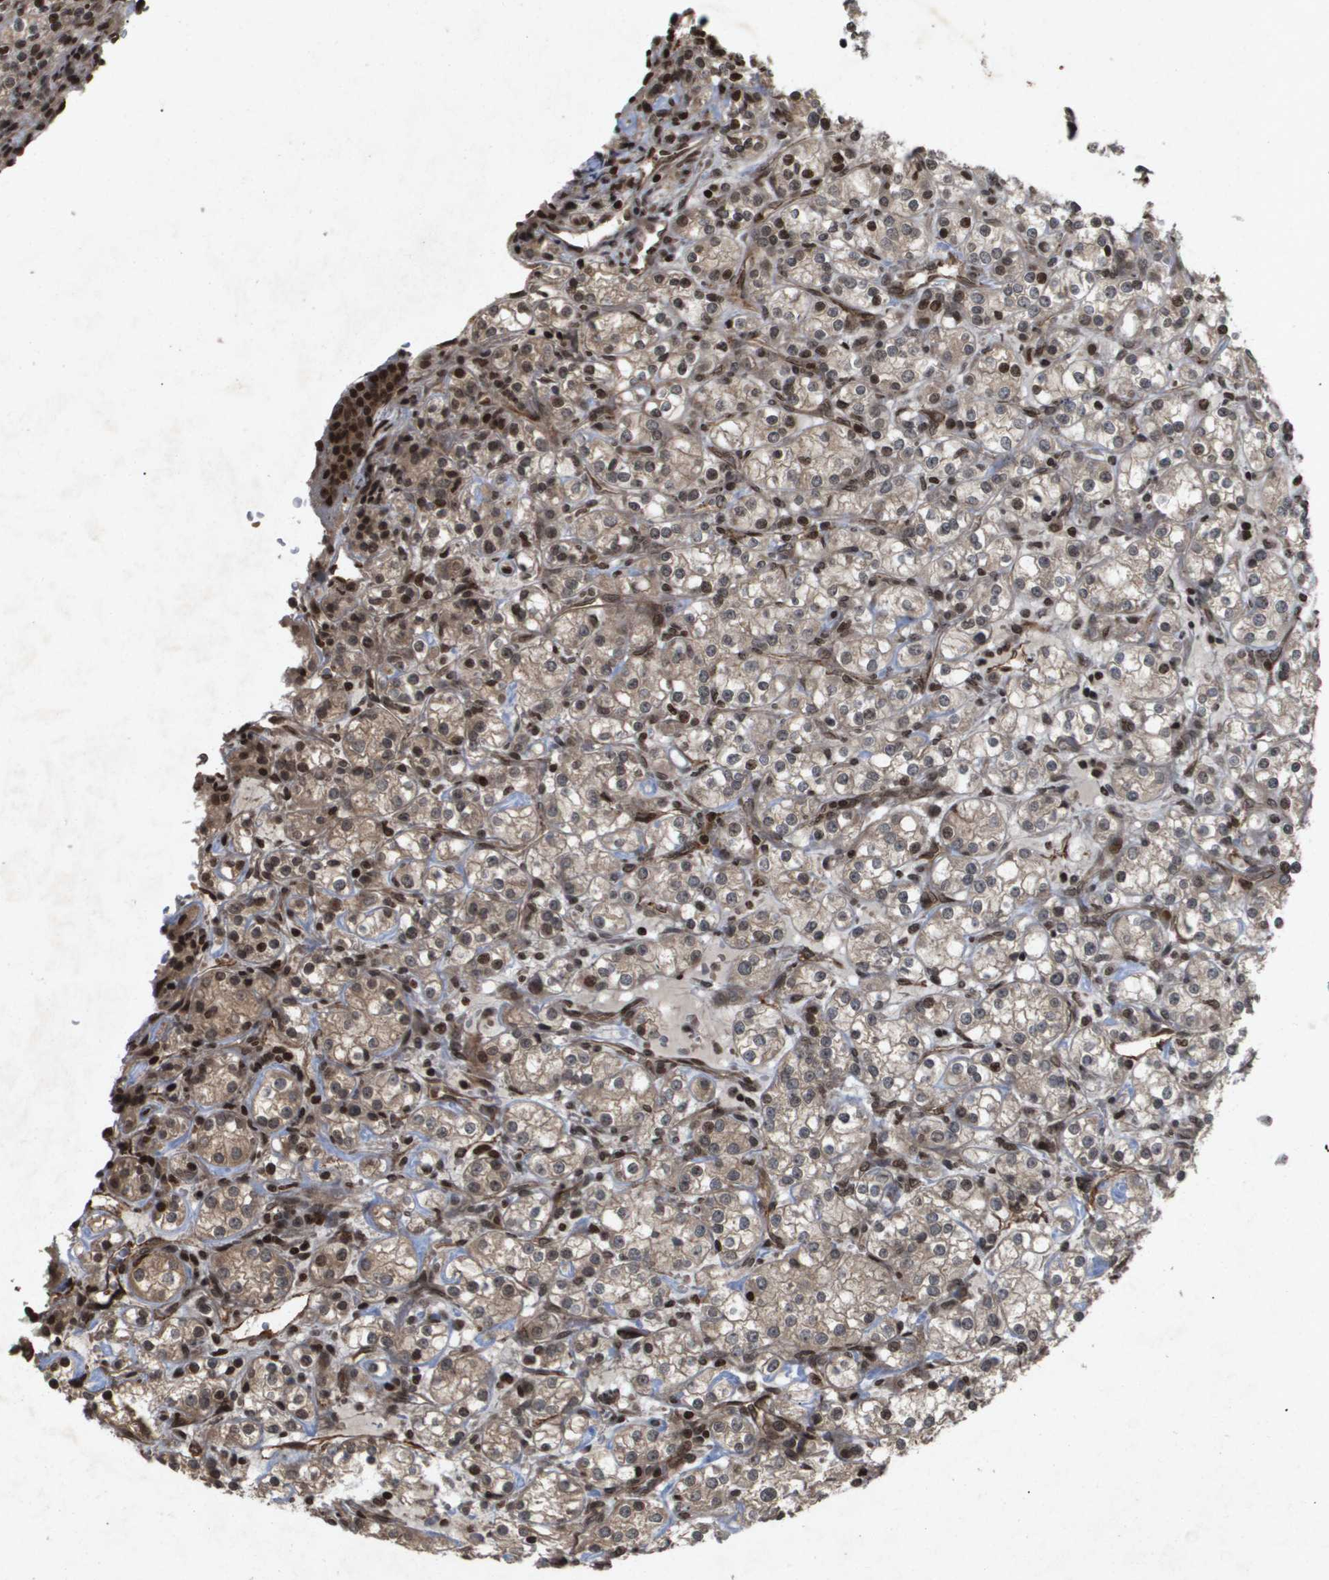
{"staining": {"intensity": "weak", "quantity": "25%-75%", "location": "cytoplasmic/membranous,nuclear"}, "tissue": "renal cancer", "cell_type": "Tumor cells", "image_type": "cancer", "snomed": [{"axis": "morphology", "description": "Adenocarcinoma, NOS"}, {"axis": "topography", "description": "Kidney"}], "caption": "IHC histopathology image of renal cancer stained for a protein (brown), which shows low levels of weak cytoplasmic/membranous and nuclear positivity in approximately 25%-75% of tumor cells.", "gene": "HSPA6", "patient": {"sex": "male", "age": 77}}